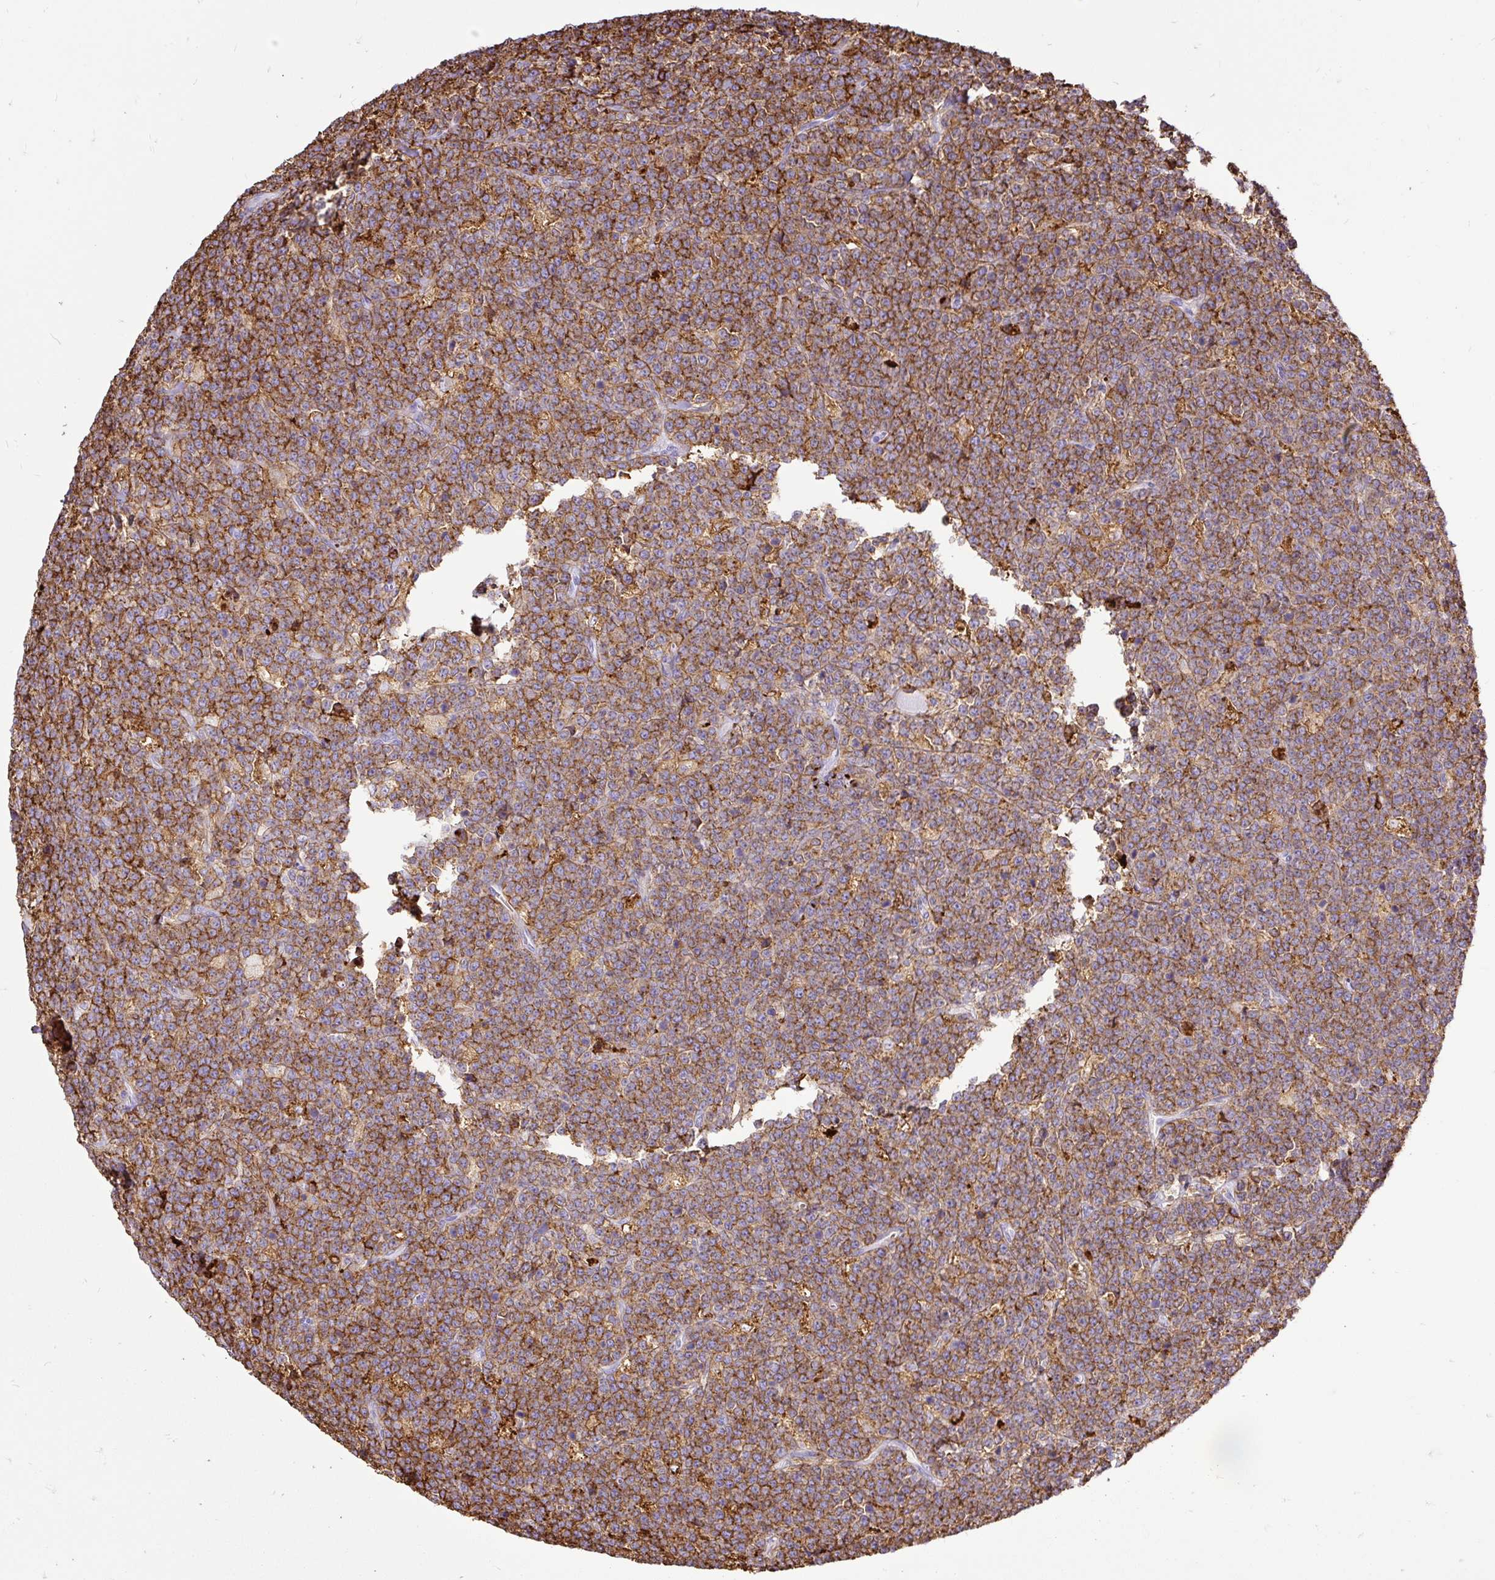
{"staining": {"intensity": "strong", "quantity": ">75%", "location": "cytoplasmic/membranous"}, "tissue": "lymphoma", "cell_type": "Tumor cells", "image_type": "cancer", "snomed": [{"axis": "morphology", "description": "Malignant lymphoma, non-Hodgkin's type, High grade"}, {"axis": "topography", "description": "Small intestine"}, {"axis": "topography", "description": "Colon"}], "caption": "This is a photomicrograph of IHC staining of malignant lymphoma, non-Hodgkin's type (high-grade), which shows strong staining in the cytoplasmic/membranous of tumor cells.", "gene": "HLA-DRA", "patient": {"sex": "male", "age": 8}}